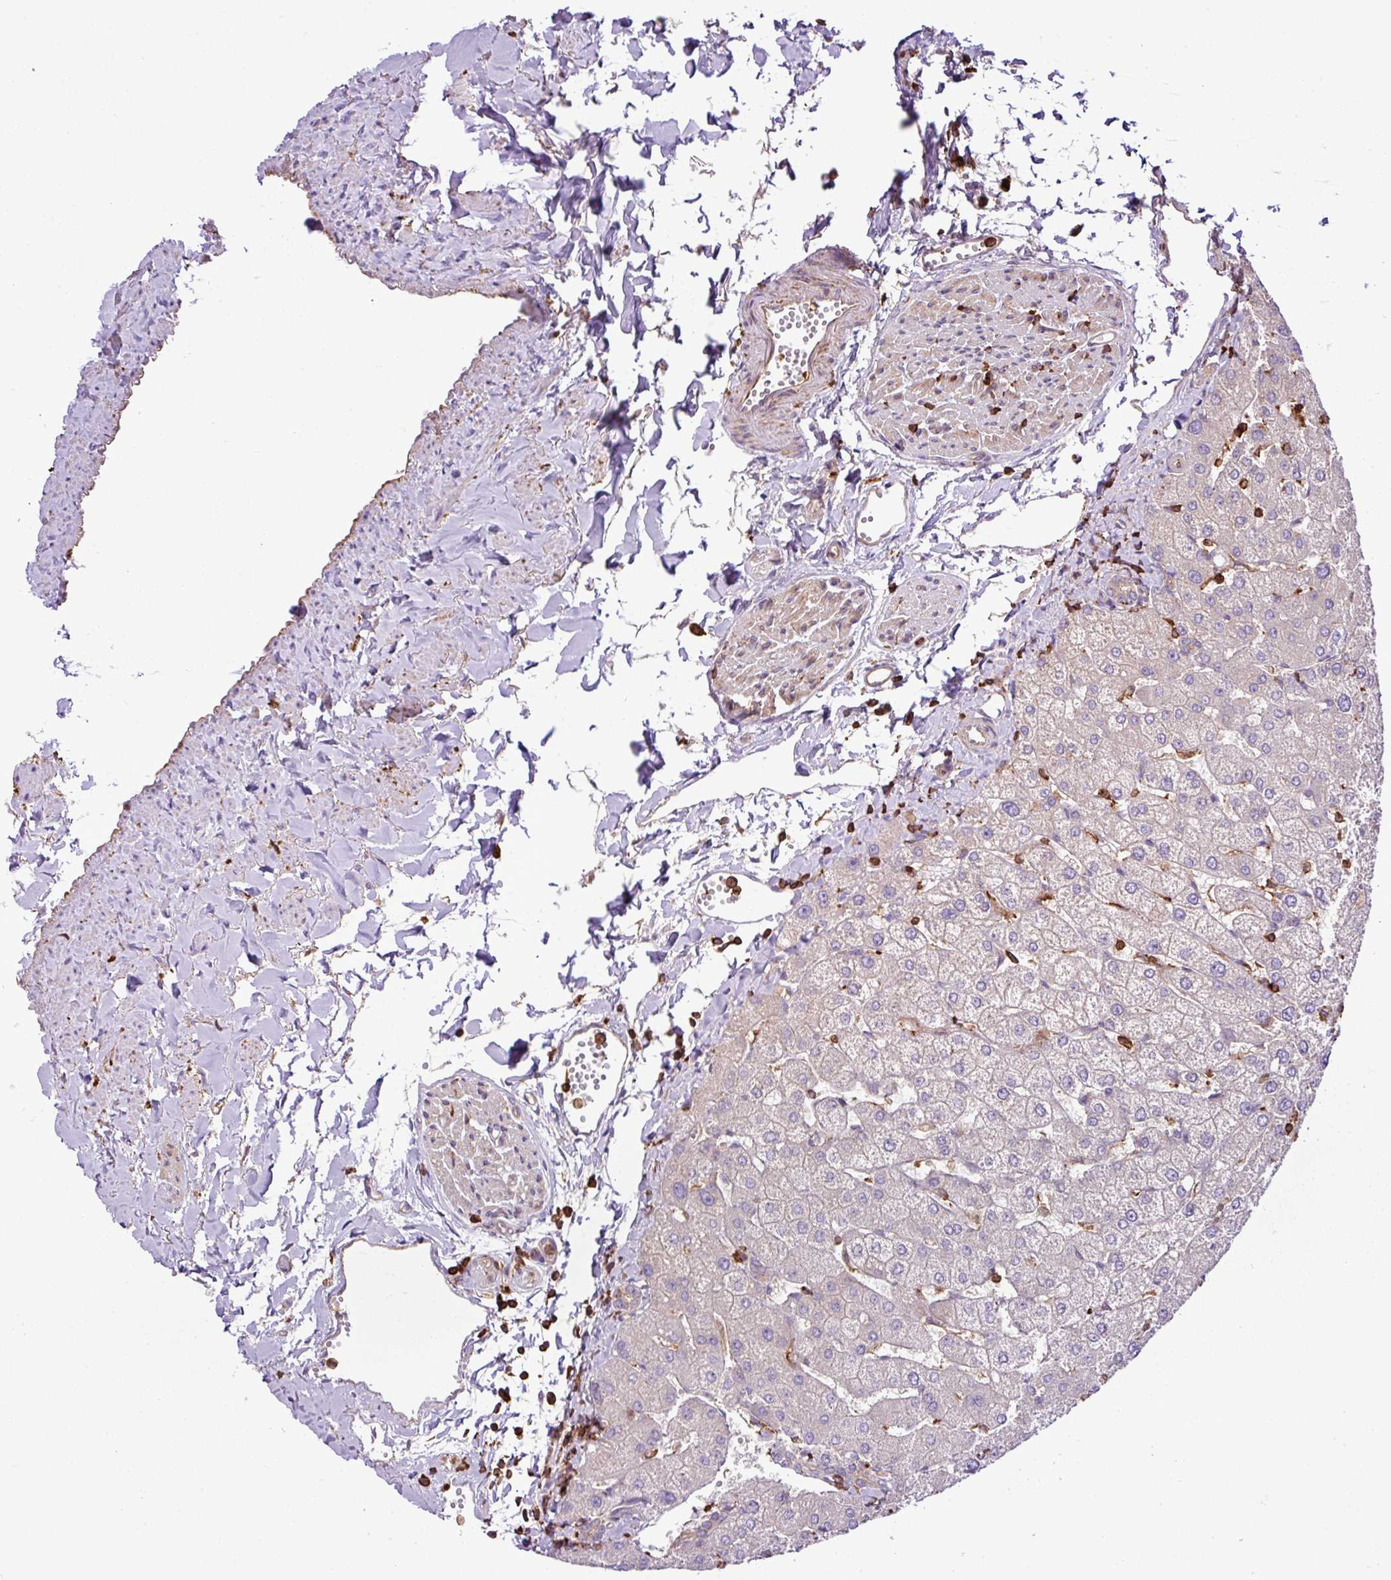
{"staining": {"intensity": "weak", "quantity": "<25%", "location": "cytoplasmic/membranous"}, "tissue": "liver", "cell_type": "Cholangiocytes", "image_type": "normal", "snomed": [{"axis": "morphology", "description": "Normal tissue, NOS"}, {"axis": "topography", "description": "Liver"}], "caption": "High magnification brightfield microscopy of benign liver stained with DAB (brown) and counterstained with hematoxylin (blue): cholangiocytes show no significant staining. (Brightfield microscopy of DAB (3,3'-diaminobenzidine) IHC at high magnification).", "gene": "PGAP6", "patient": {"sex": "female", "age": 54}}